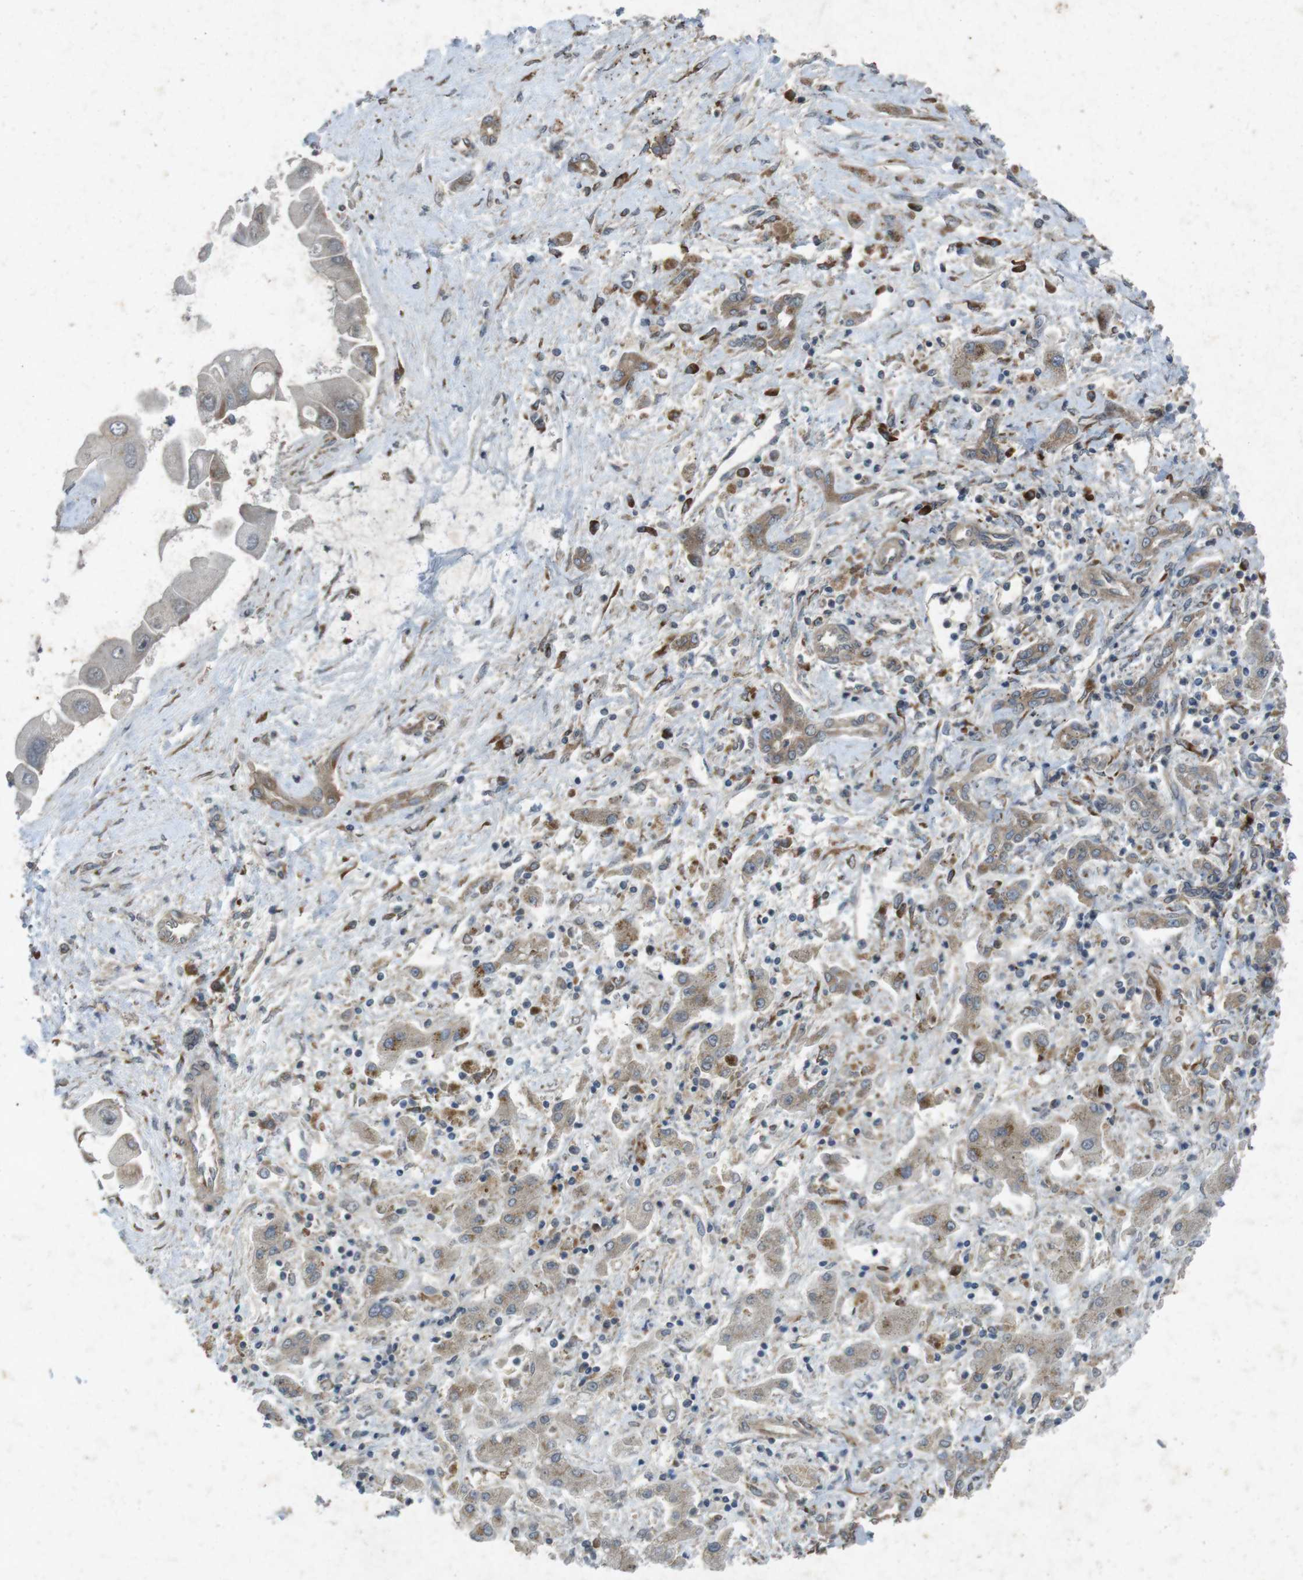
{"staining": {"intensity": "weak", "quantity": ">75%", "location": "cytoplasmic/membranous"}, "tissue": "liver cancer", "cell_type": "Tumor cells", "image_type": "cancer", "snomed": [{"axis": "morphology", "description": "Cholangiocarcinoma"}, {"axis": "topography", "description": "Liver"}], "caption": "Immunohistochemical staining of liver cholangiocarcinoma demonstrates low levels of weak cytoplasmic/membranous protein staining in approximately >75% of tumor cells.", "gene": "FLCN", "patient": {"sex": "male", "age": 50}}